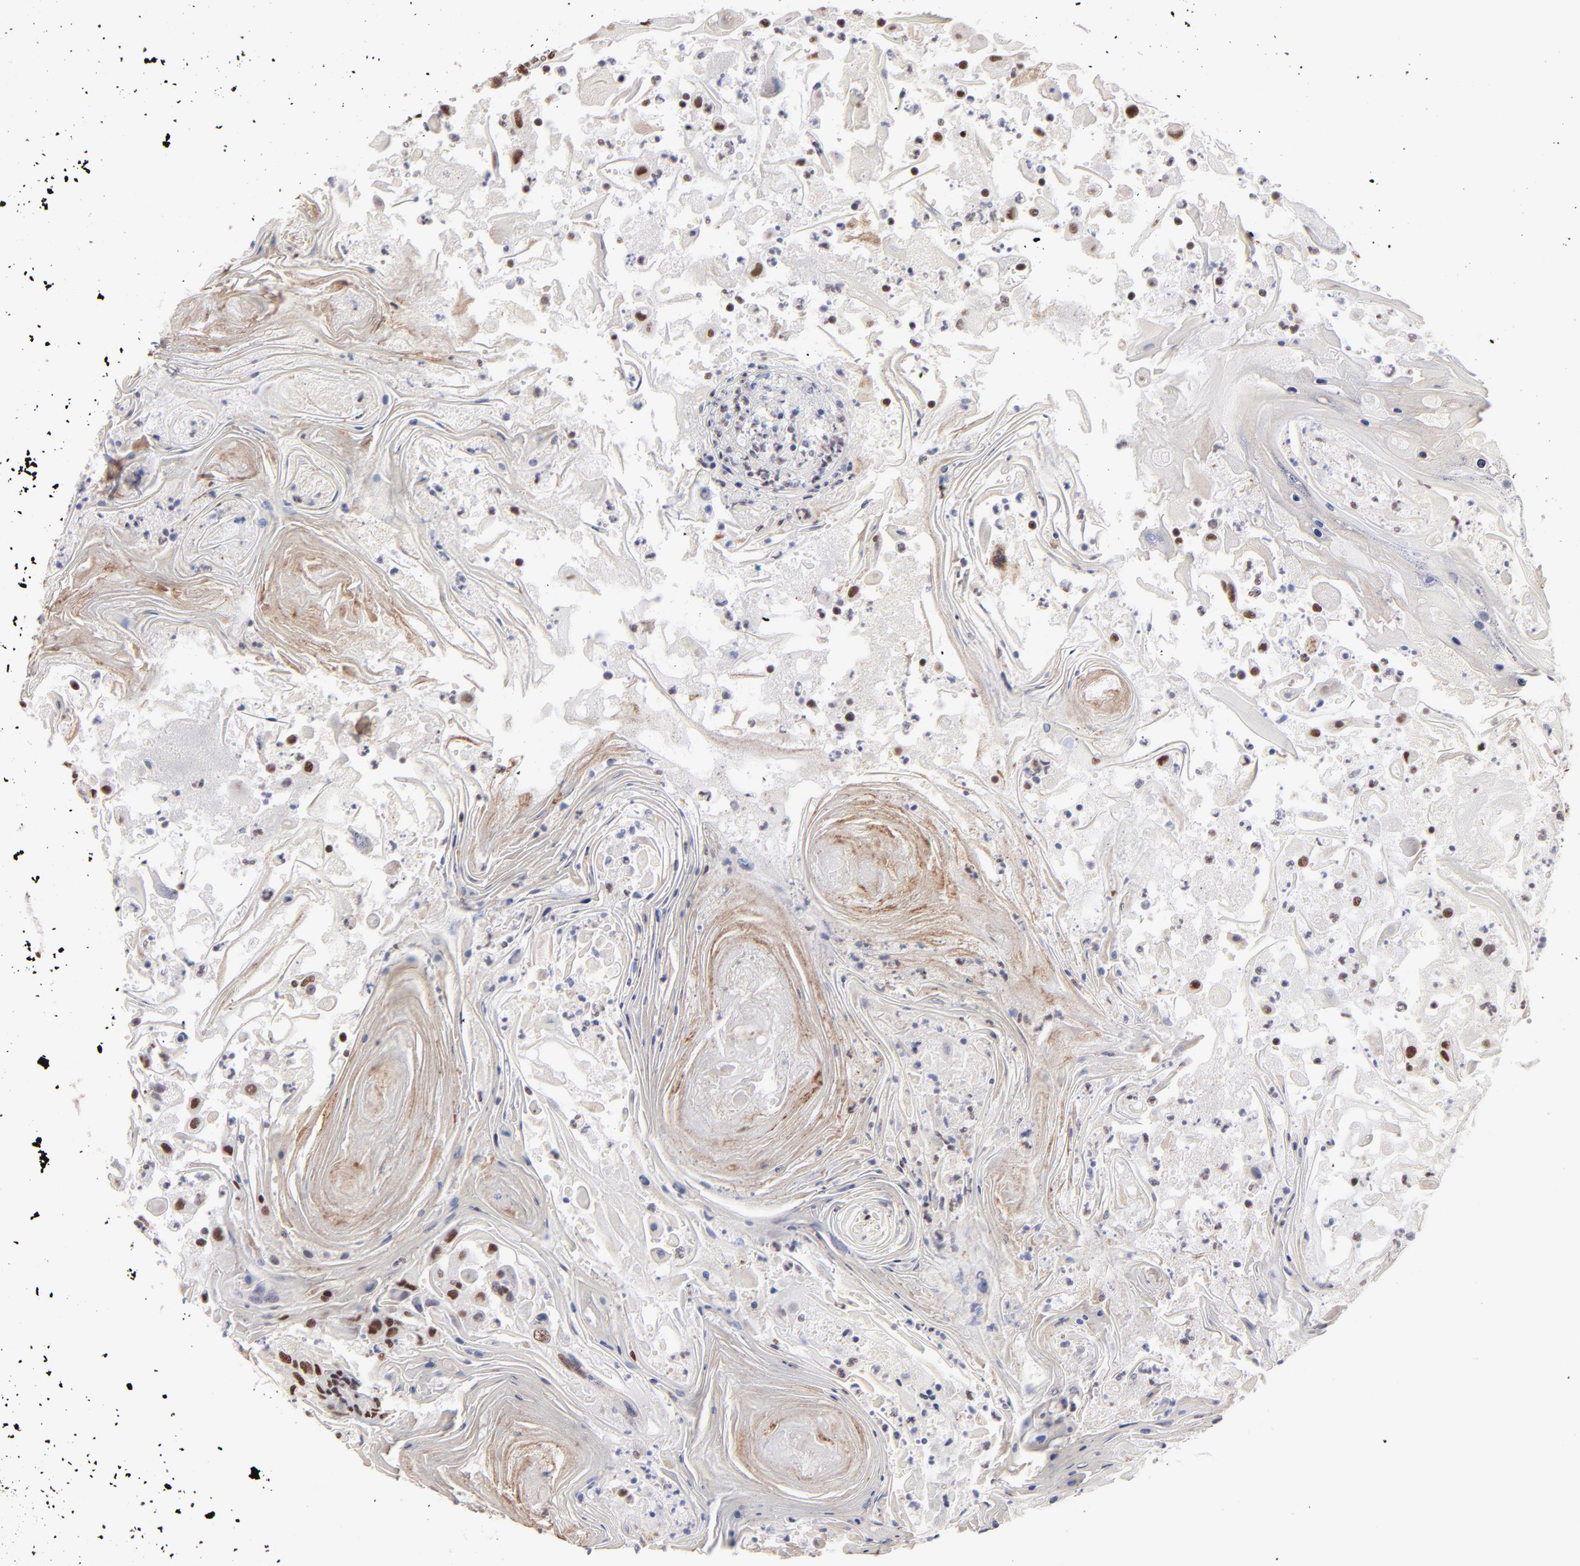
{"staining": {"intensity": "strong", "quantity": ">75%", "location": "nuclear"}, "tissue": "head and neck cancer", "cell_type": "Tumor cells", "image_type": "cancer", "snomed": [{"axis": "morphology", "description": "Squamous cell carcinoma, NOS"}, {"axis": "topography", "description": "Oral tissue"}, {"axis": "topography", "description": "Head-Neck"}], "caption": "The micrograph shows immunohistochemical staining of head and neck cancer. There is strong nuclear staining is appreciated in approximately >75% of tumor cells. Immunohistochemistry (ihc) stains the protein in brown and the nuclei are stained blue.", "gene": "ZNF3", "patient": {"sex": "female", "age": 76}}